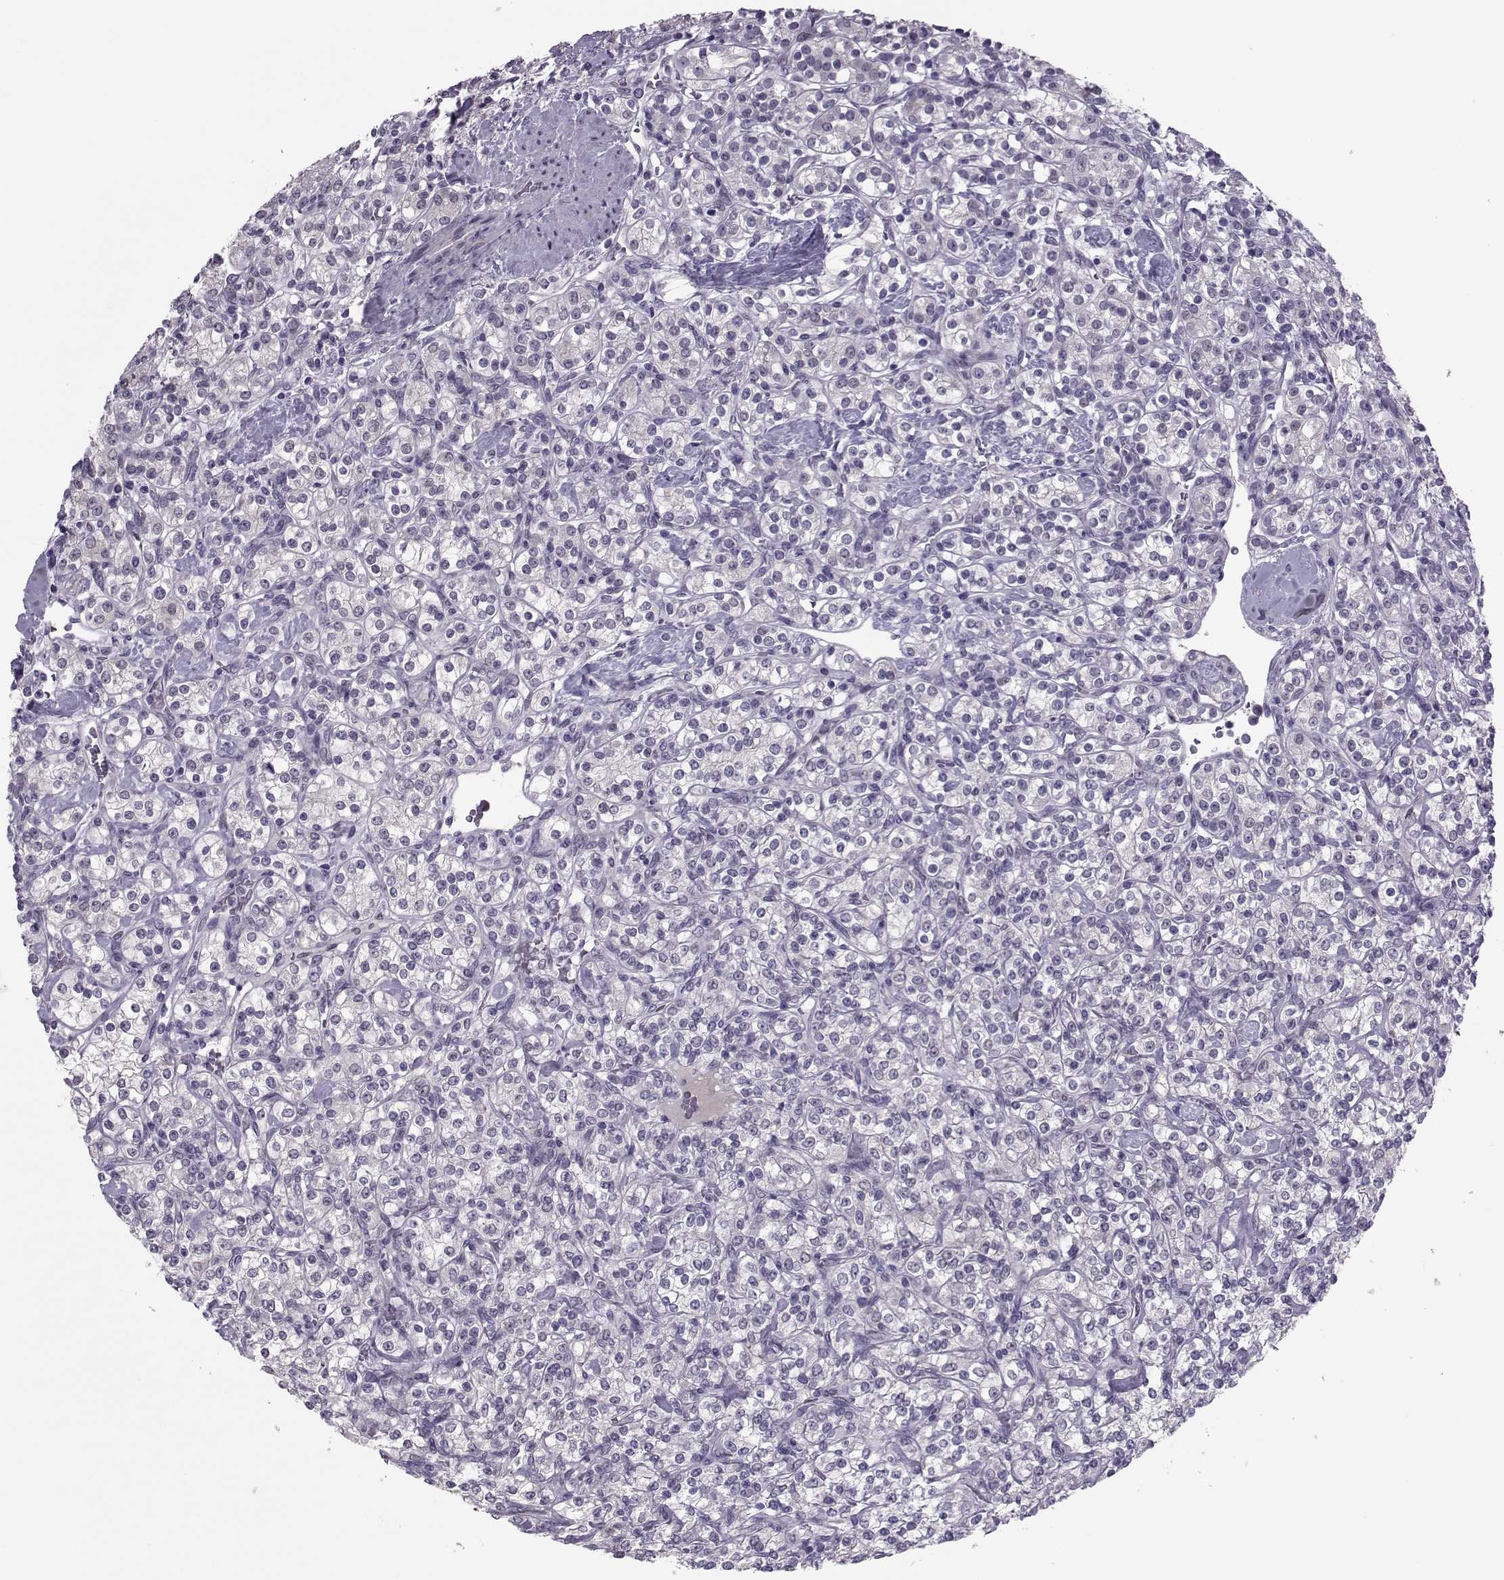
{"staining": {"intensity": "negative", "quantity": "none", "location": "none"}, "tissue": "renal cancer", "cell_type": "Tumor cells", "image_type": "cancer", "snomed": [{"axis": "morphology", "description": "Adenocarcinoma, NOS"}, {"axis": "topography", "description": "Kidney"}], "caption": "This micrograph is of renal cancer stained with immunohistochemistry to label a protein in brown with the nuclei are counter-stained blue. There is no expression in tumor cells.", "gene": "ASRGL1", "patient": {"sex": "male", "age": 77}}